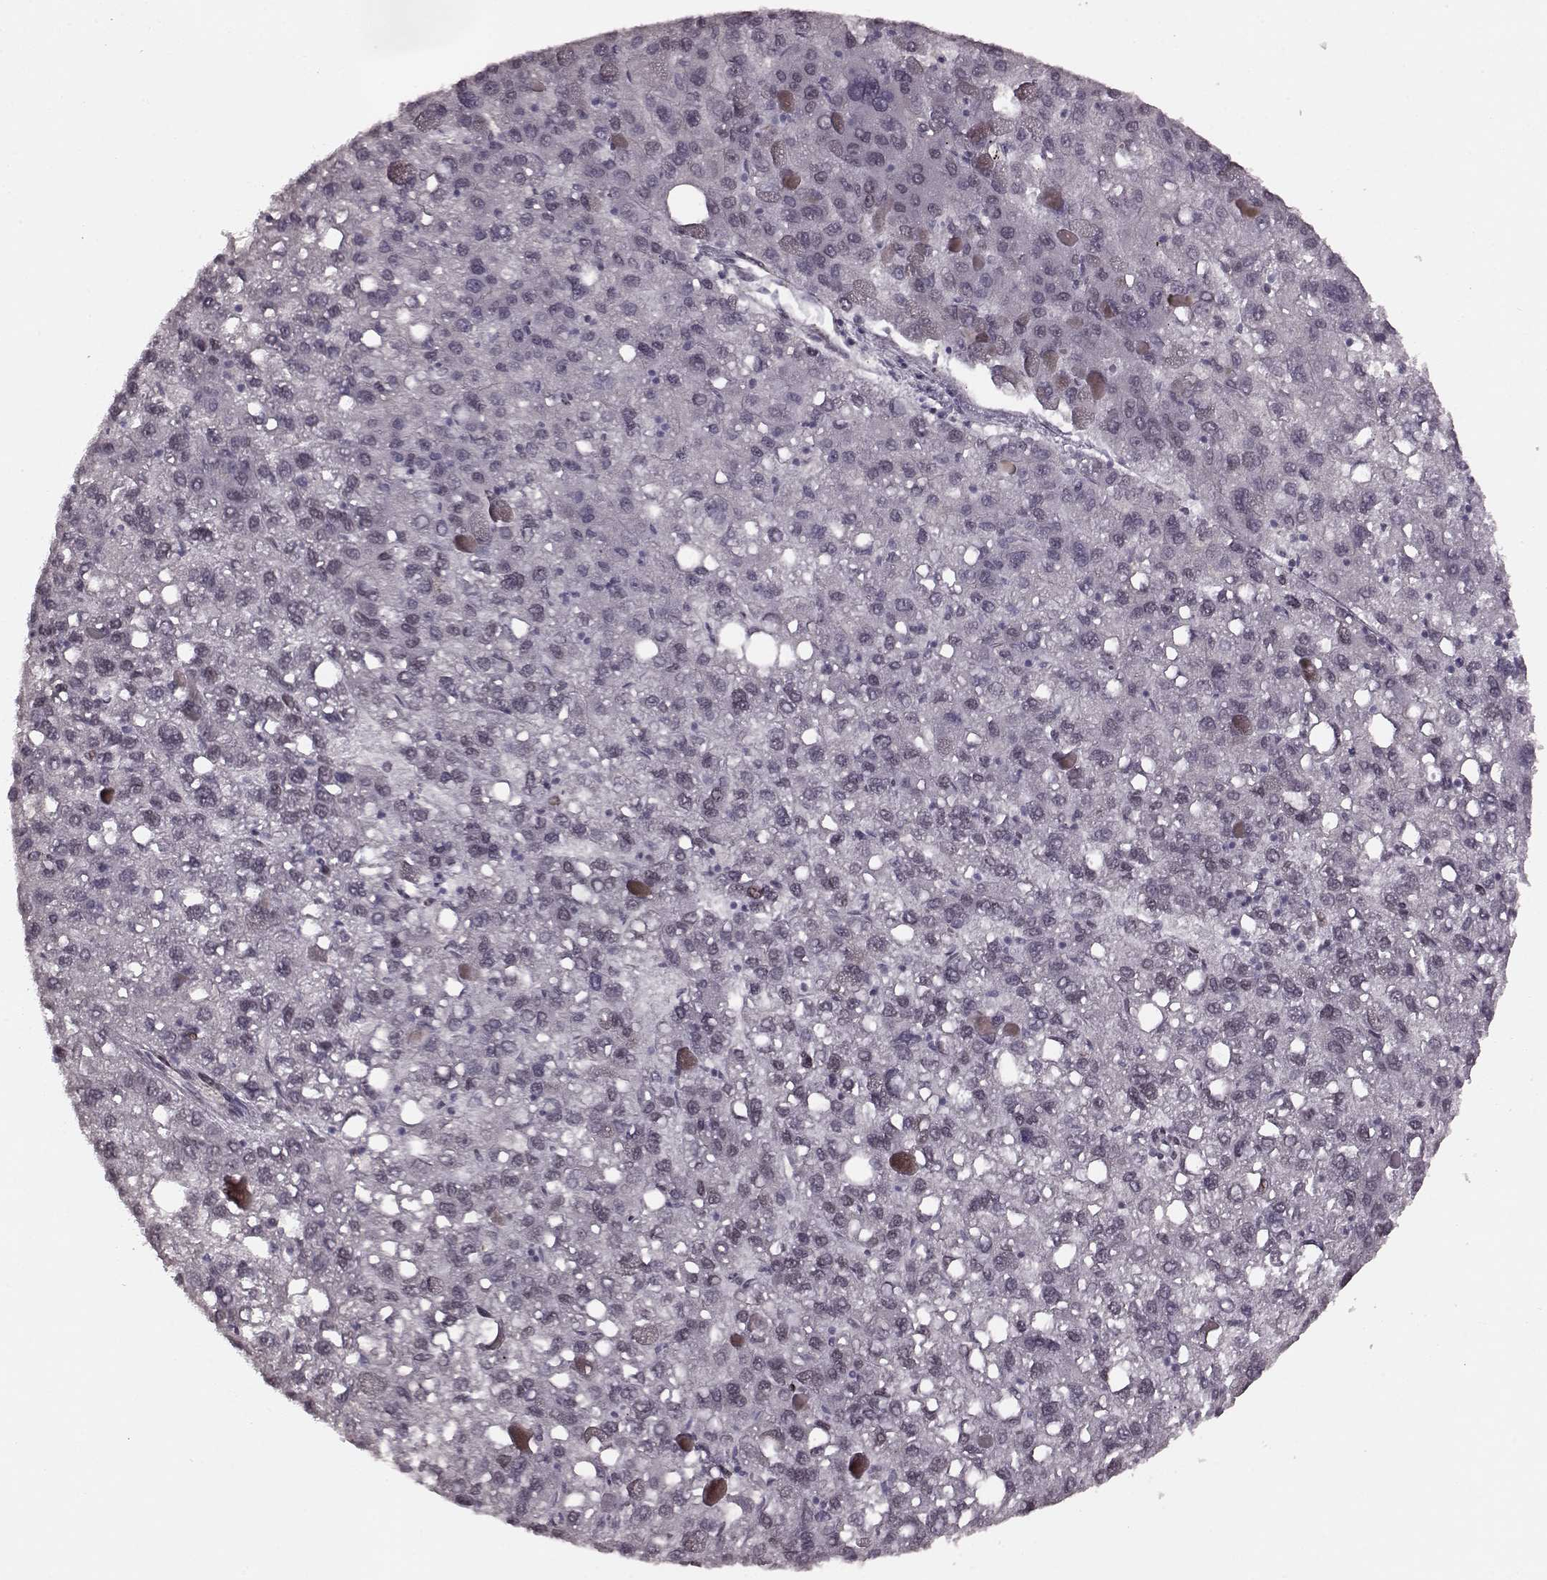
{"staining": {"intensity": "negative", "quantity": "none", "location": "none"}, "tissue": "liver cancer", "cell_type": "Tumor cells", "image_type": "cancer", "snomed": [{"axis": "morphology", "description": "Carcinoma, Hepatocellular, NOS"}, {"axis": "topography", "description": "Liver"}], "caption": "Hepatocellular carcinoma (liver) was stained to show a protein in brown. There is no significant staining in tumor cells. The staining is performed using DAB (3,3'-diaminobenzidine) brown chromogen with nuclei counter-stained in using hematoxylin.", "gene": "NR2C1", "patient": {"sex": "female", "age": 82}}